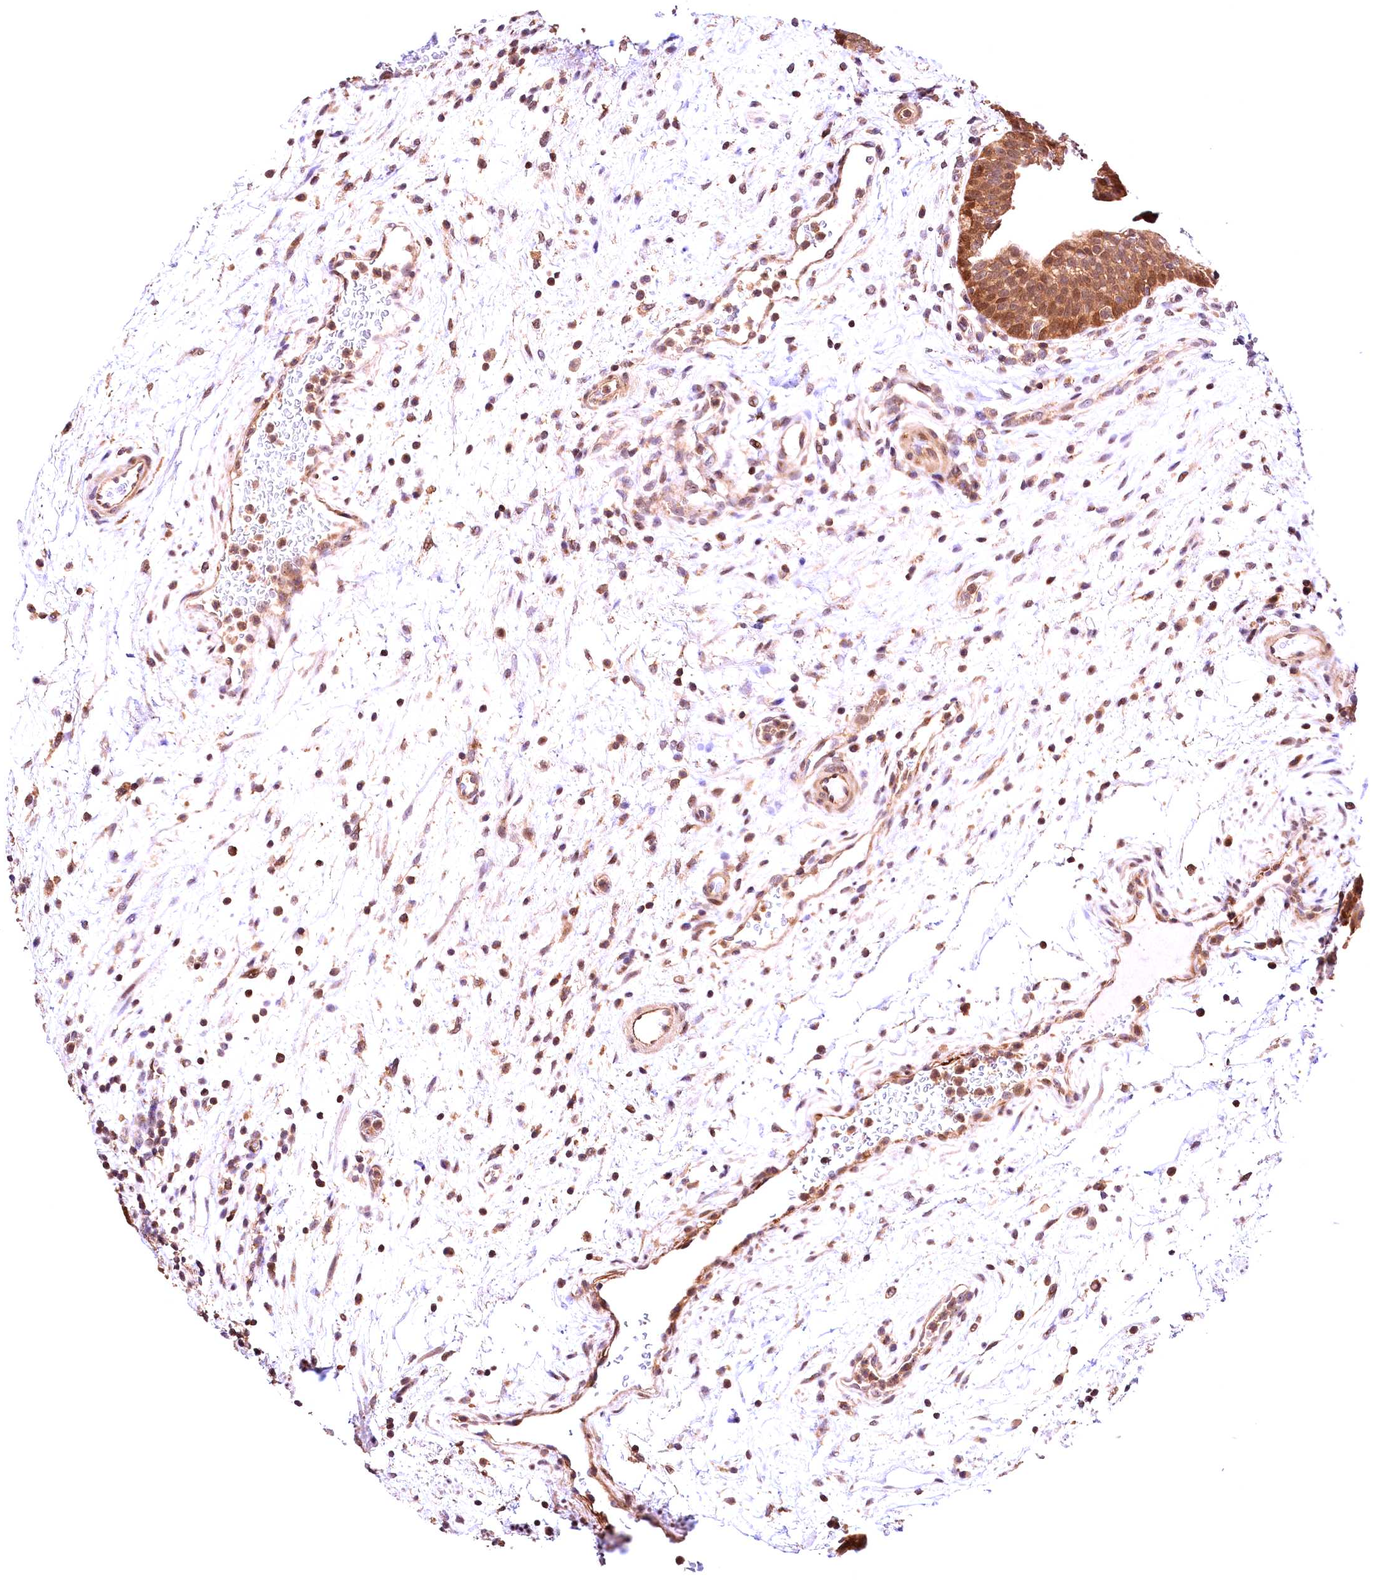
{"staining": {"intensity": "moderate", "quantity": ">75%", "location": "cytoplasmic/membranous,nuclear"}, "tissue": "urinary bladder", "cell_type": "Urothelial cells", "image_type": "normal", "snomed": [{"axis": "morphology", "description": "Normal tissue, NOS"}, {"axis": "topography", "description": "Urinary bladder"}], "caption": "This photomicrograph displays IHC staining of normal urinary bladder, with medium moderate cytoplasmic/membranous,nuclear expression in approximately >75% of urothelial cells.", "gene": "CHORDC1", "patient": {"sex": "male", "age": 71}}